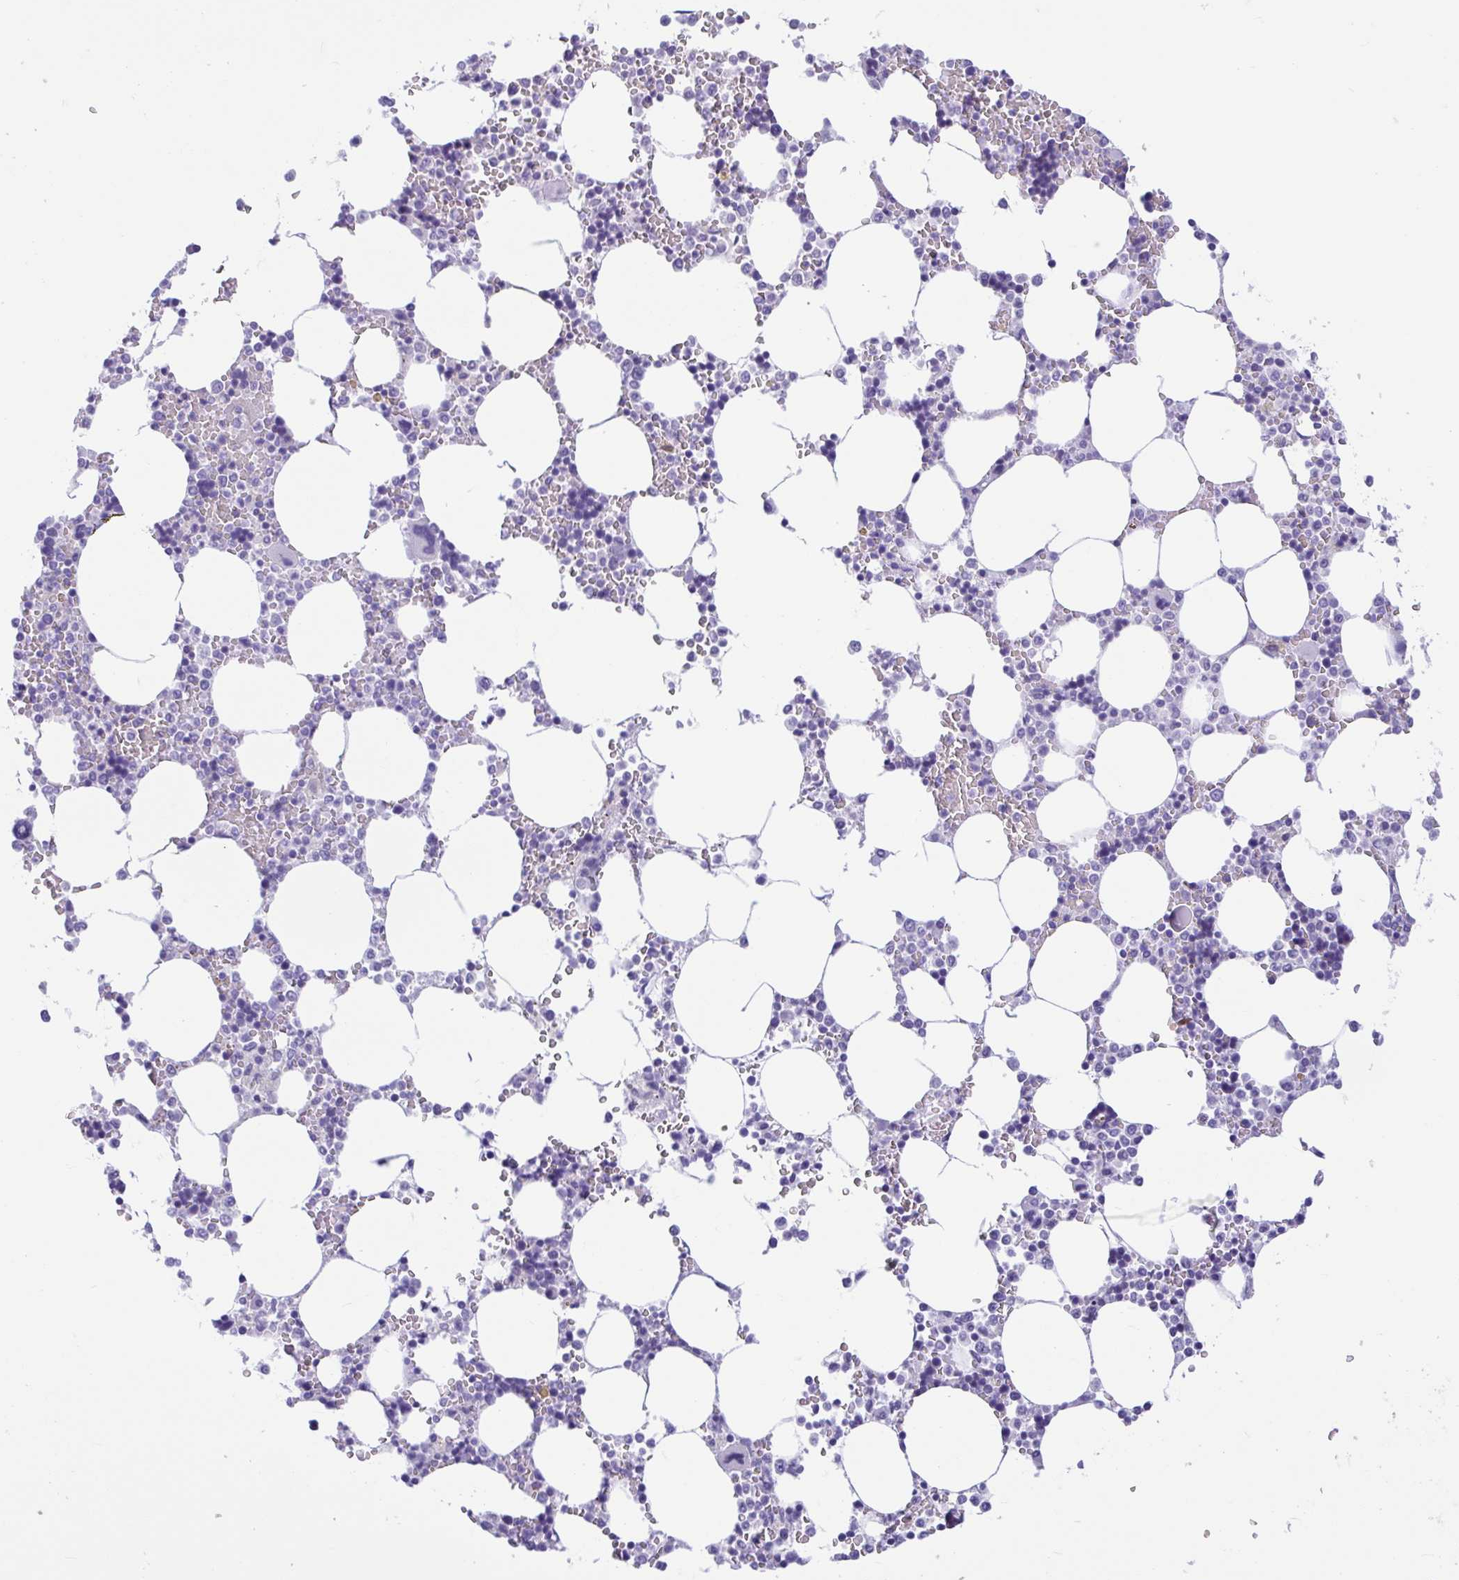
{"staining": {"intensity": "negative", "quantity": "none", "location": "none"}, "tissue": "bone marrow", "cell_type": "Hematopoietic cells", "image_type": "normal", "snomed": [{"axis": "morphology", "description": "Normal tissue, NOS"}, {"axis": "topography", "description": "Bone marrow"}], "caption": "Bone marrow was stained to show a protein in brown. There is no significant expression in hematopoietic cells. (DAB (3,3'-diaminobenzidine) immunohistochemistry visualized using brightfield microscopy, high magnification).", "gene": "ENSG00000274792", "patient": {"sex": "male", "age": 64}}